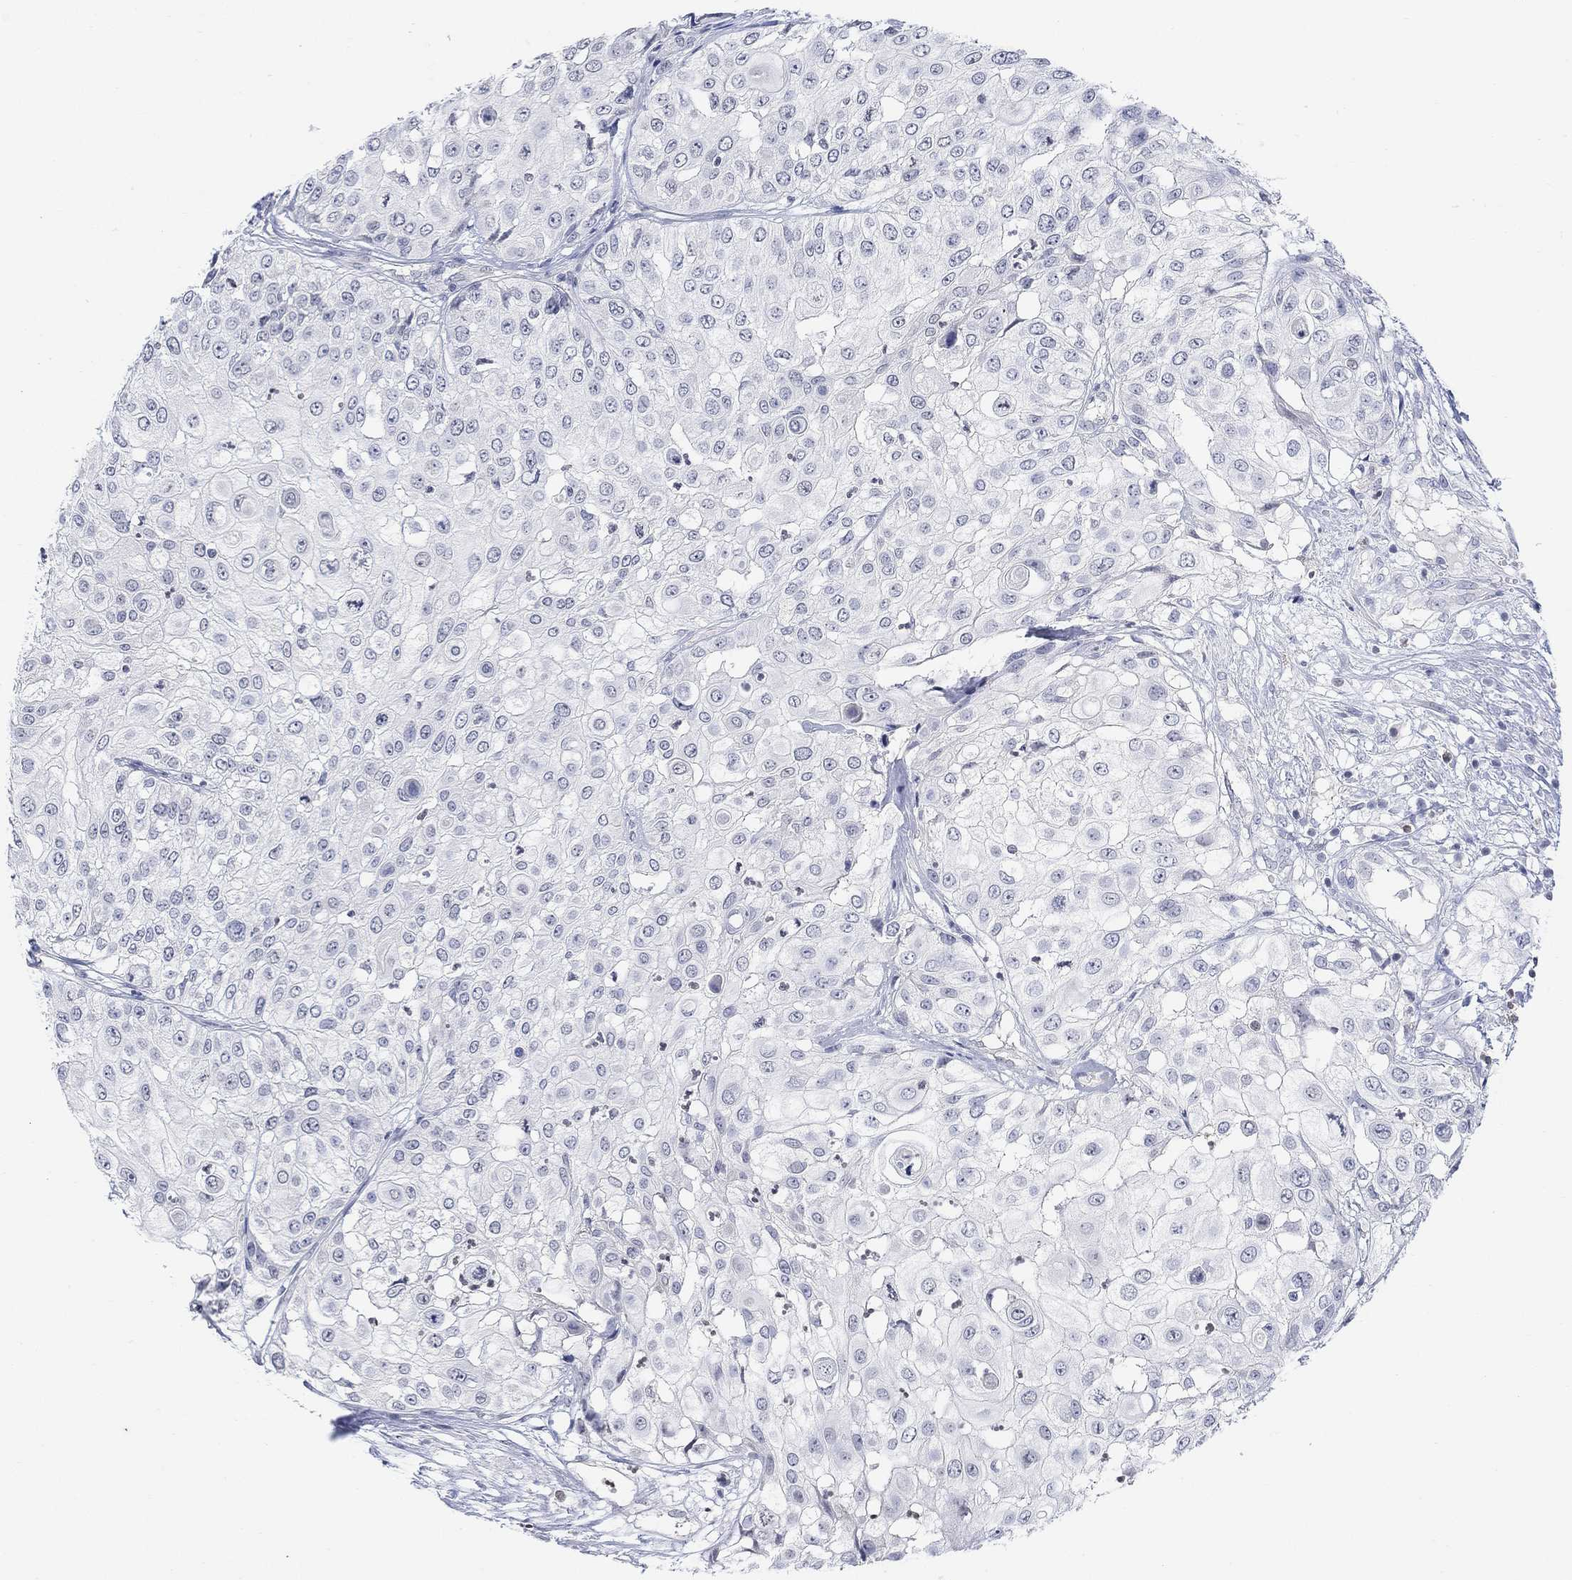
{"staining": {"intensity": "negative", "quantity": "none", "location": "none"}, "tissue": "urothelial cancer", "cell_type": "Tumor cells", "image_type": "cancer", "snomed": [{"axis": "morphology", "description": "Urothelial carcinoma, High grade"}, {"axis": "topography", "description": "Urinary bladder"}], "caption": "The IHC histopathology image has no significant expression in tumor cells of urothelial cancer tissue.", "gene": "TMEM255A", "patient": {"sex": "female", "age": 79}}